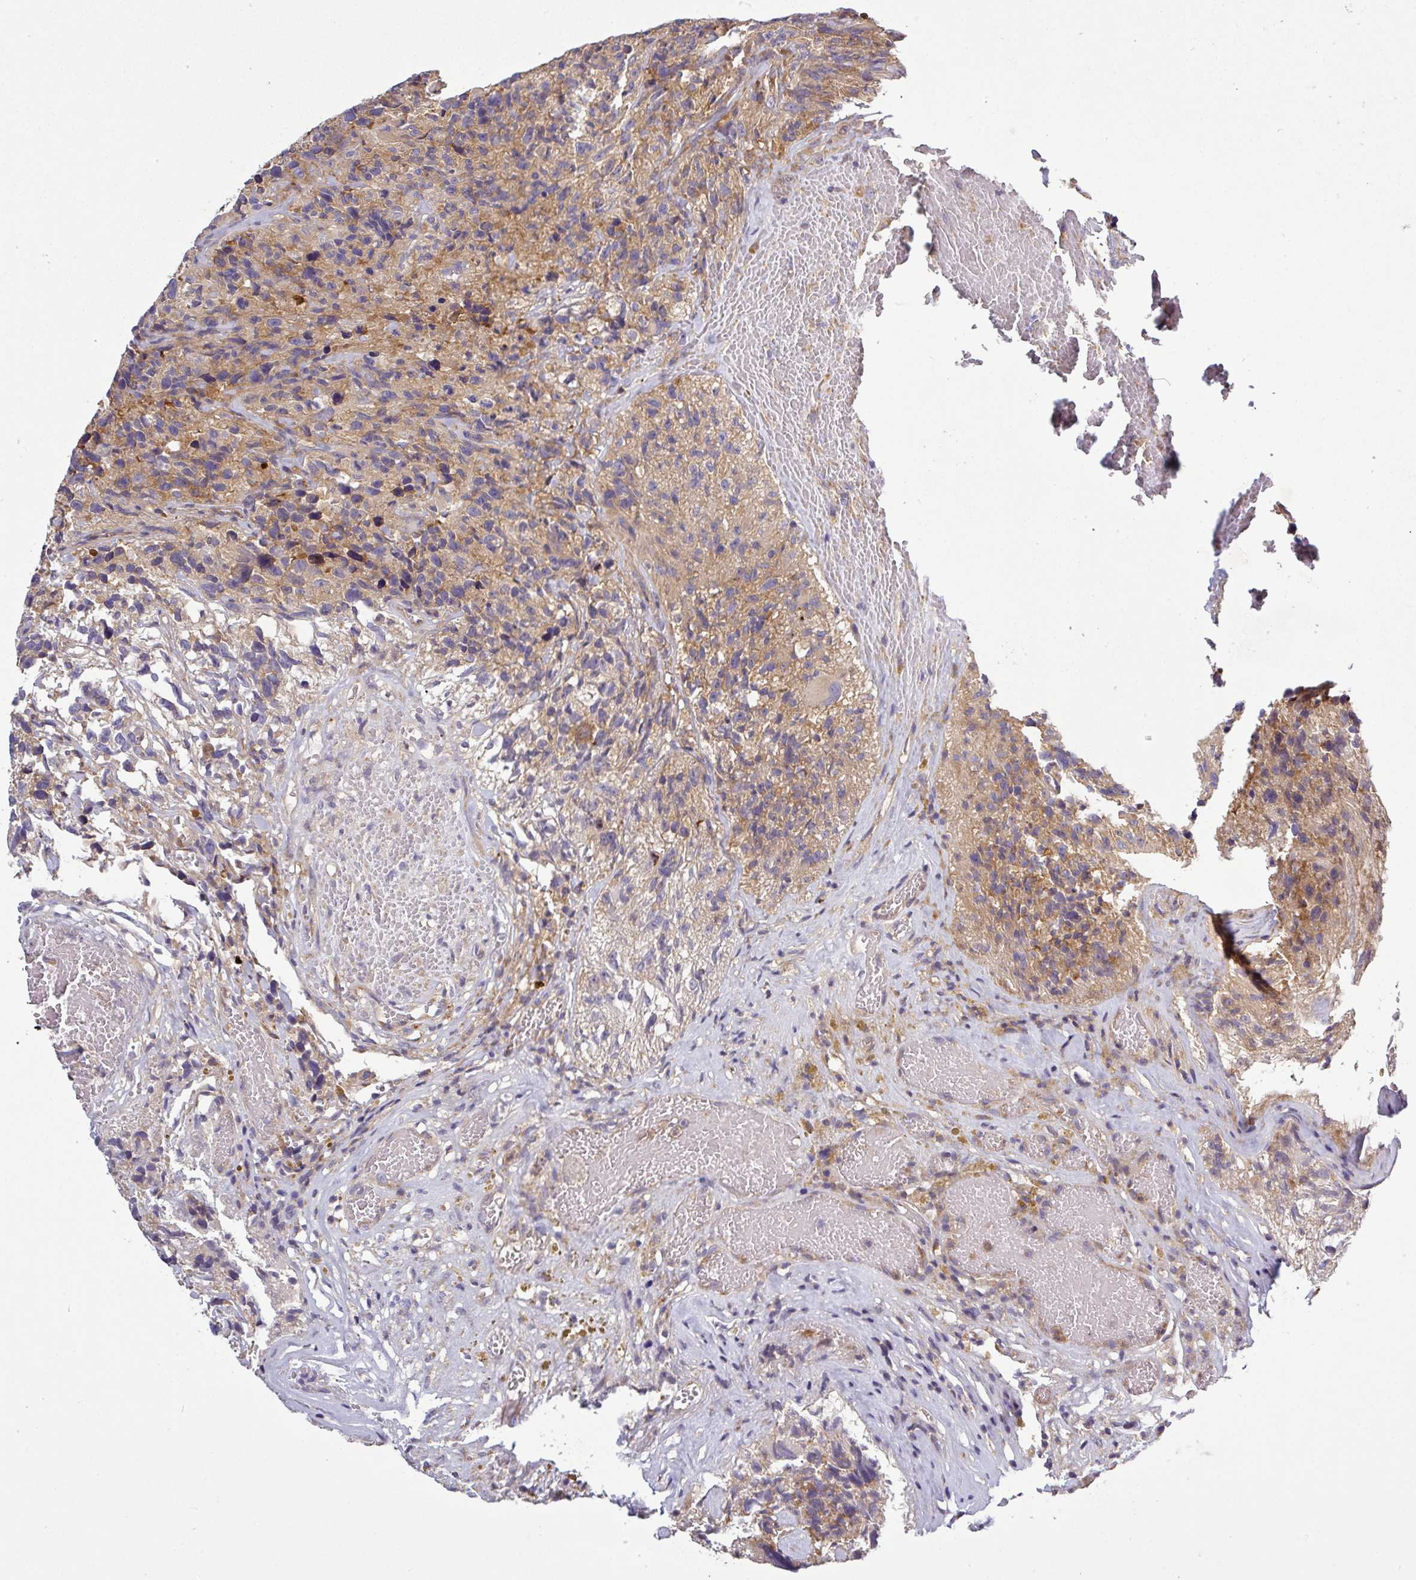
{"staining": {"intensity": "moderate", "quantity": "25%-75%", "location": "cytoplasmic/membranous"}, "tissue": "glioma", "cell_type": "Tumor cells", "image_type": "cancer", "snomed": [{"axis": "morphology", "description": "Glioma, malignant, High grade"}, {"axis": "topography", "description": "Brain"}], "caption": "This histopathology image exhibits high-grade glioma (malignant) stained with immunohistochemistry (IHC) to label a protein in brown. The cytoplasmic/membranous of tumor cells show moderate positivity for the protein. Nuclei are counter-stained blue.", "gene": "LRRC74B", "patient": {"sex": "male", "age": 69}}